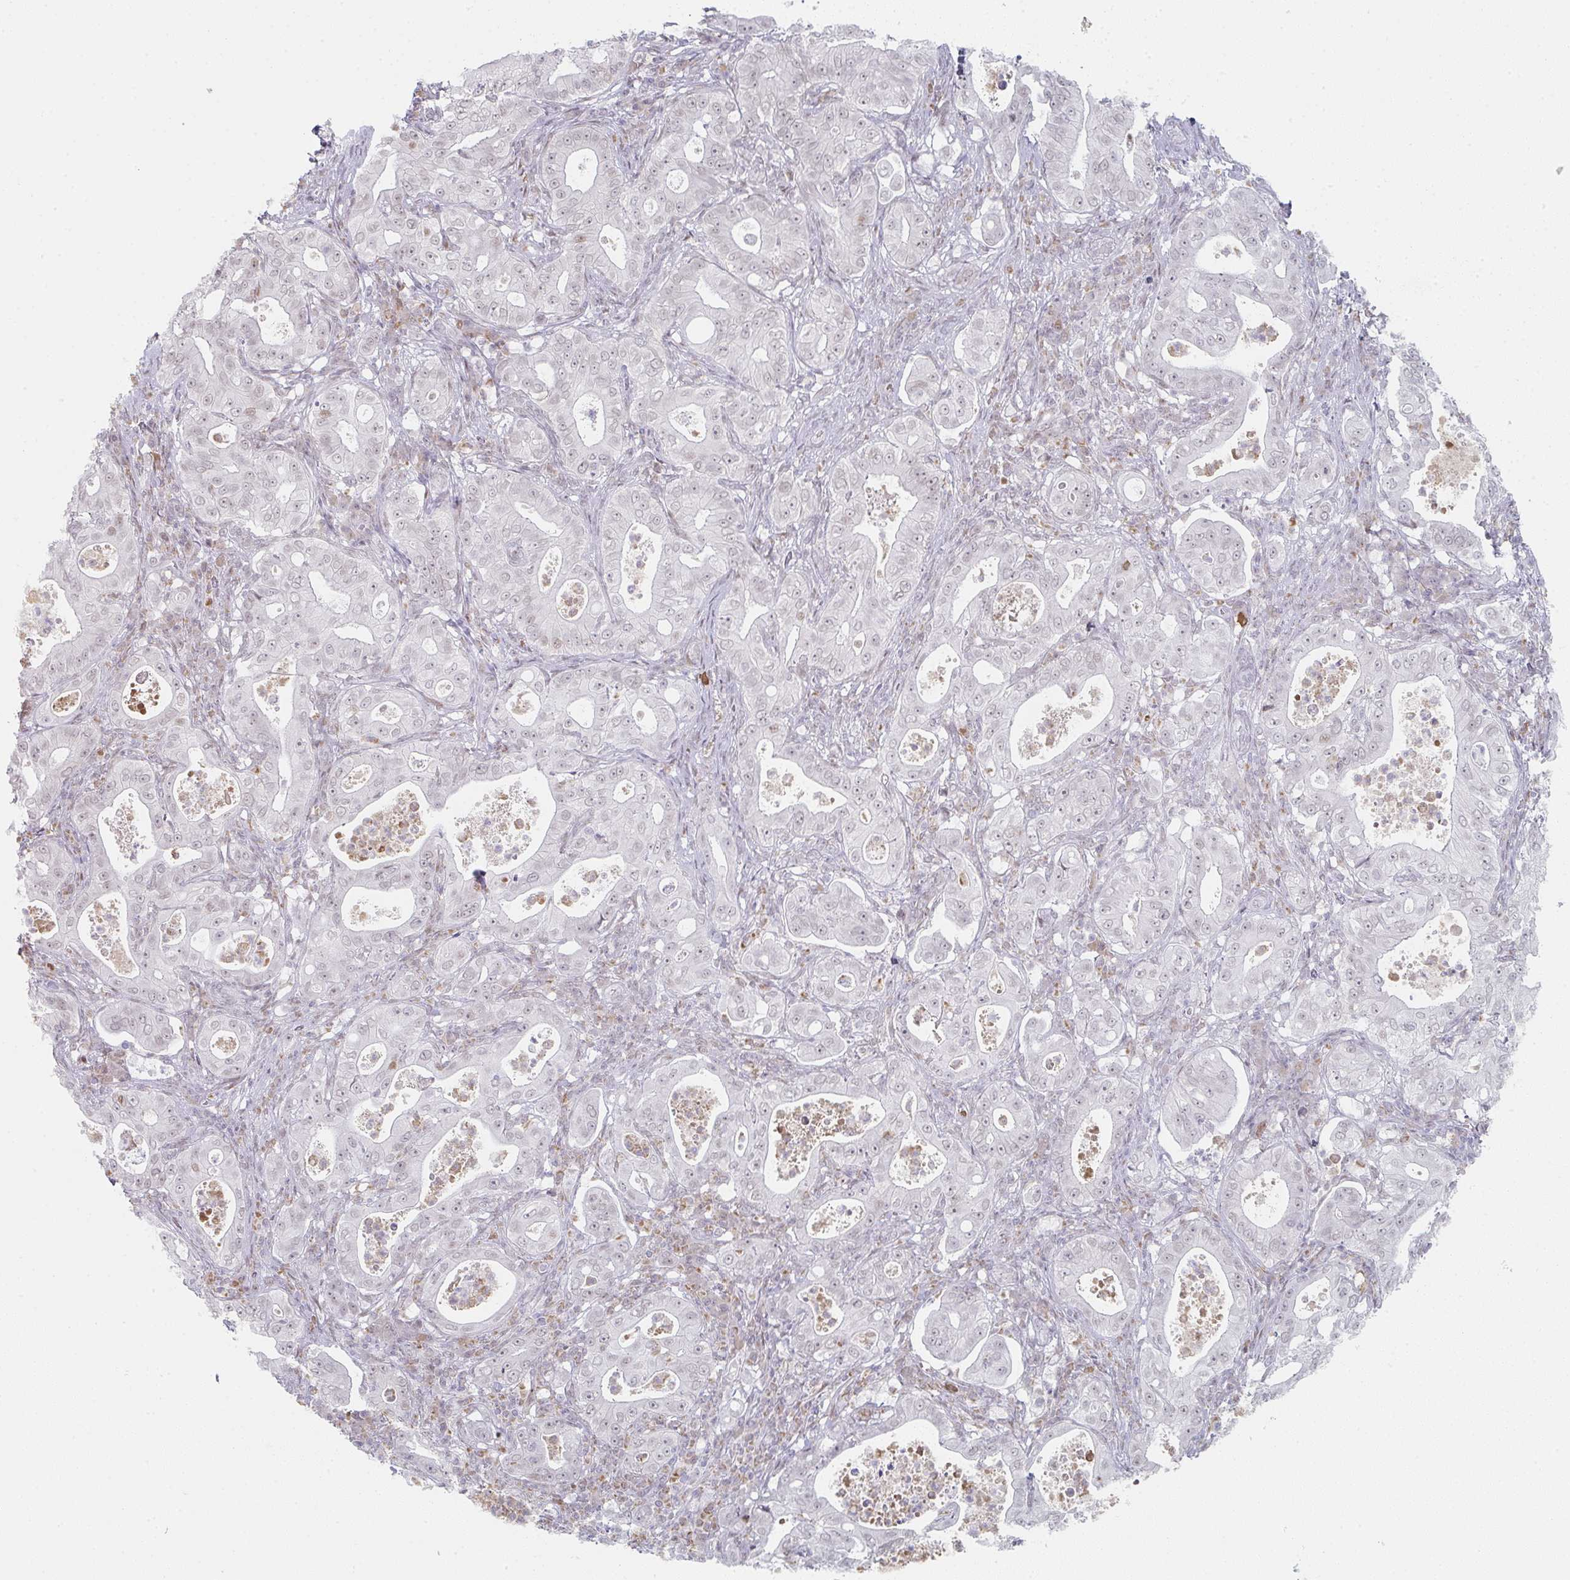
{"staining": {"intensity": "negative", "quantity": "none", "location": "none"}, "tissue": "pancreatic cancer", "cell_type": "Tumor cells", "image_type": "cancer", "snomed": [{"axis": "morphology", "description": "Adenocarcinoma, NOS"}, {"axis": "topography", "description": "Pancreas"}], "caption": "This is an immunohistochemistry photomicrograph of human adenocarcinoma (pancreatic). There is no positivity in tumor cells.", "gene": "LIN54", "patient": {"sex": "male", "age": 71}}